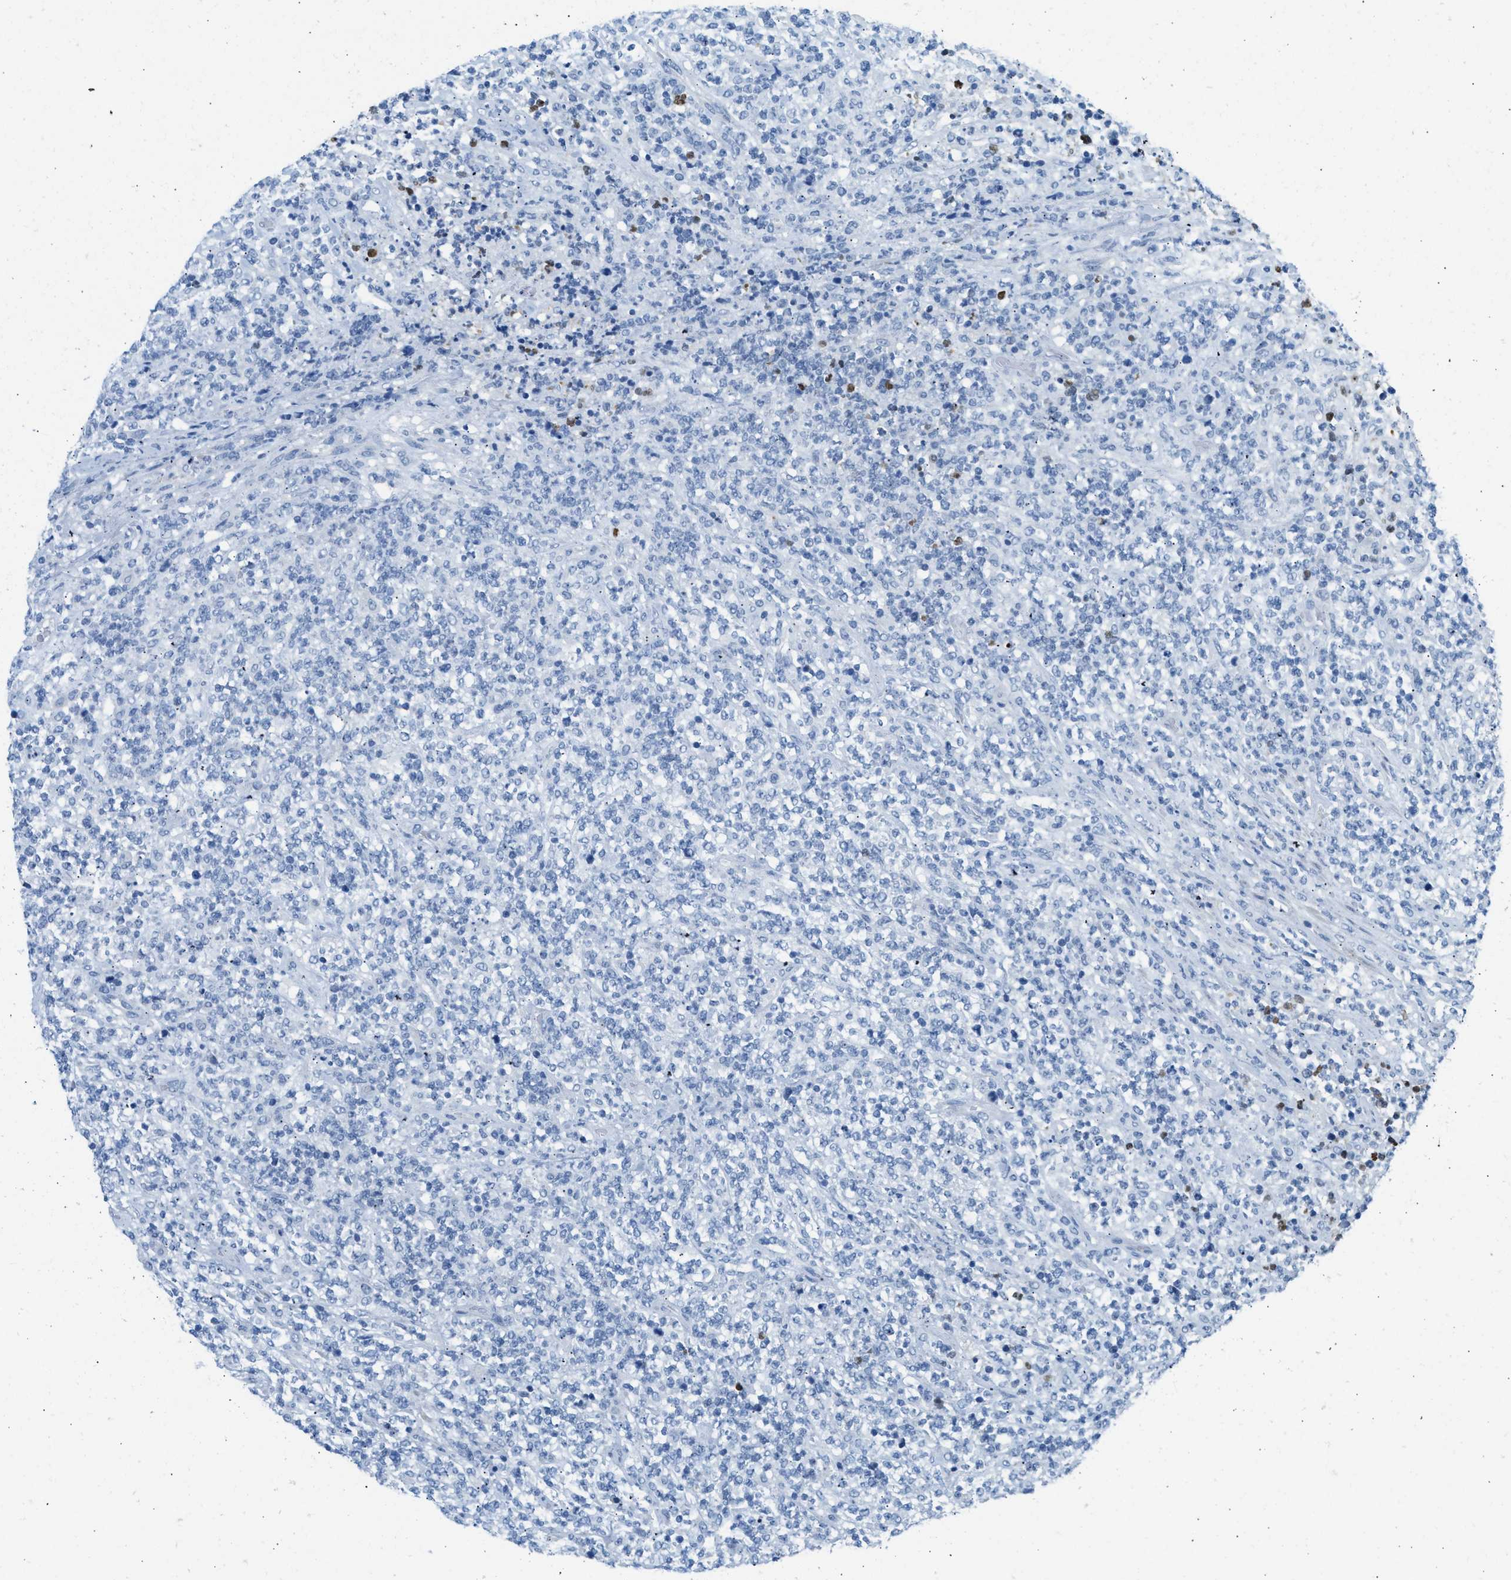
{"staining": {"intensity": "negative", "quantity": "none", "location": "none"}, "tissue": "lymphoma", "cell_type": "Tumor cells", "image_type": "cancer", "snomed": [{"axis": "morphology", "description": "Malignant lymphoma, non-Hodgkin's type, High grade"}, {"axis": "topography", "description": "Soft tissue"}], "caption": "Immunohistochemistry (IHC) of lymphoma exhibits no positivity in tumor cells.", "gene": "SPAM1", "patient": {"sex": "male", "age": 18}}